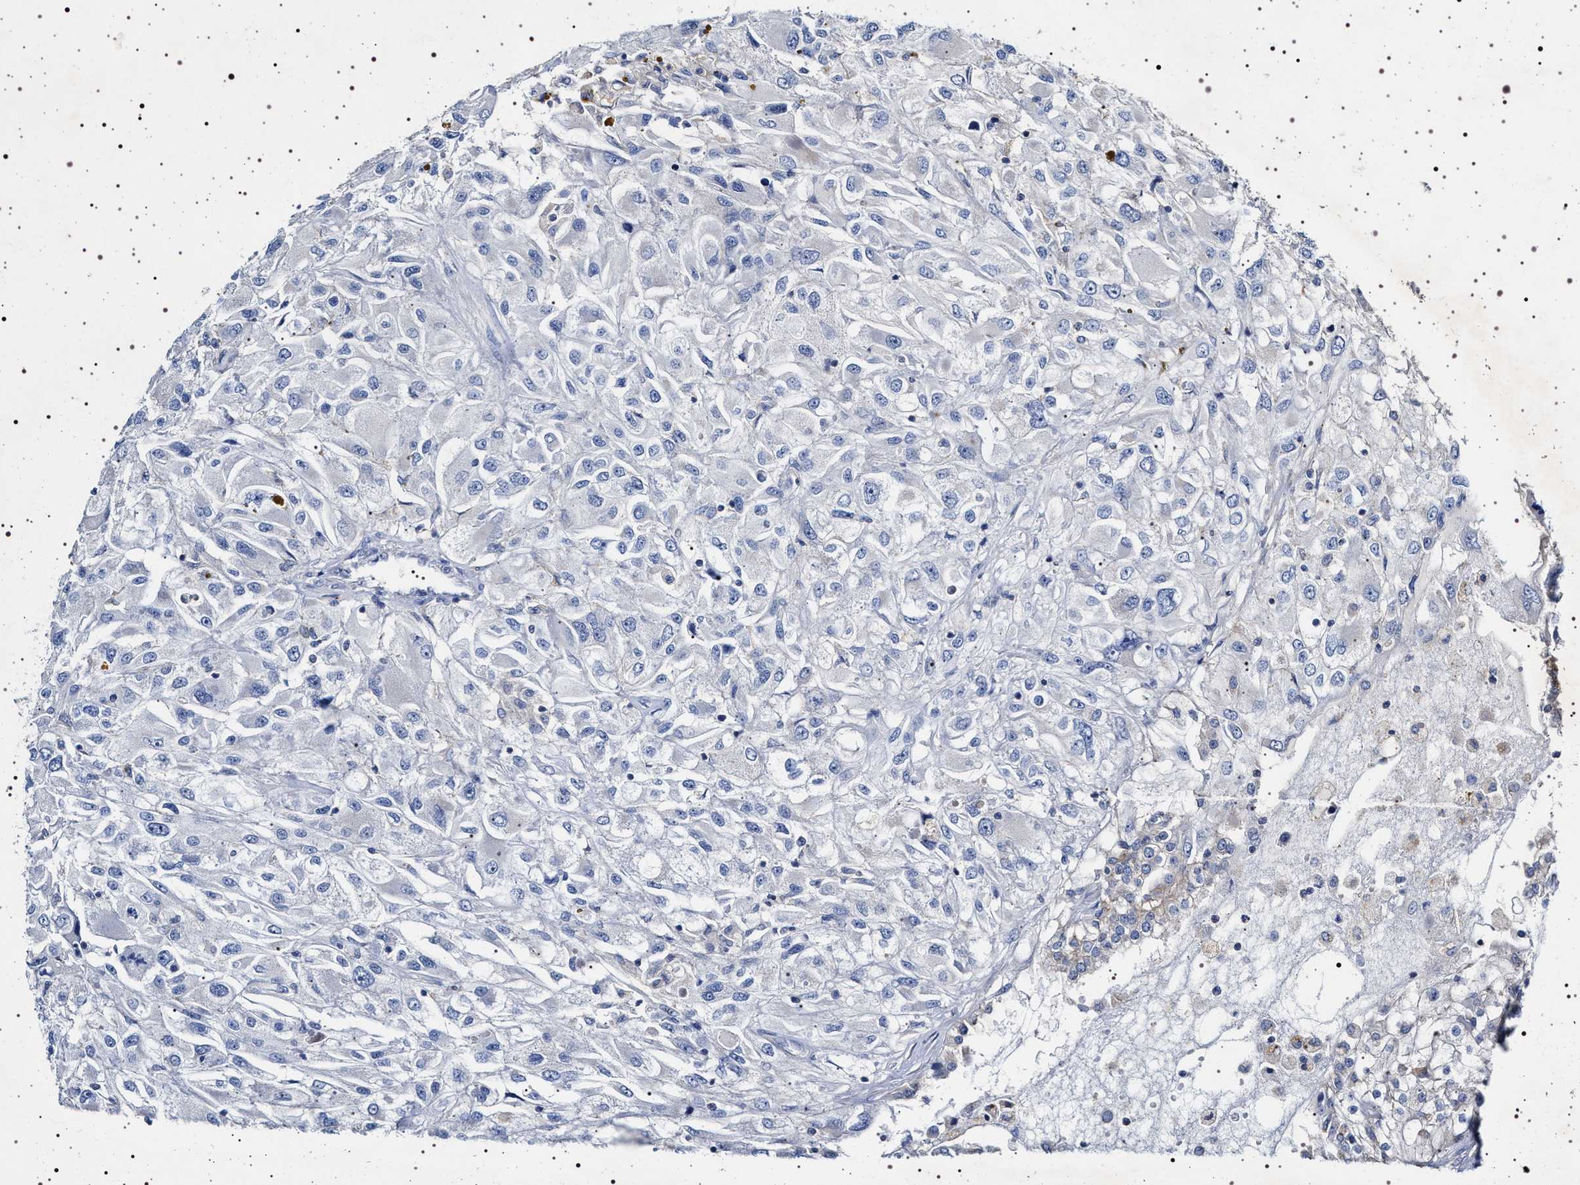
{"staining": {"intensity": "negative", "quantity": "none", "location": "none"}, "tissue": "renal cancer", "cell_type": "Tumor cells", "image_type": "cancer", "snomed": [{"axis": "morphology", "description": "Adenocarcinoma, NOS"}, {"axis": "topography", "description": "Kidney"}], "caption": "IHC micrograph of human renal cancer (adenocarcinoma) stained for a protein (brown), which shows no expression in tumor cells.", "gene": "NAALADL2", "patient": {"sex": "female", "age": 52}}